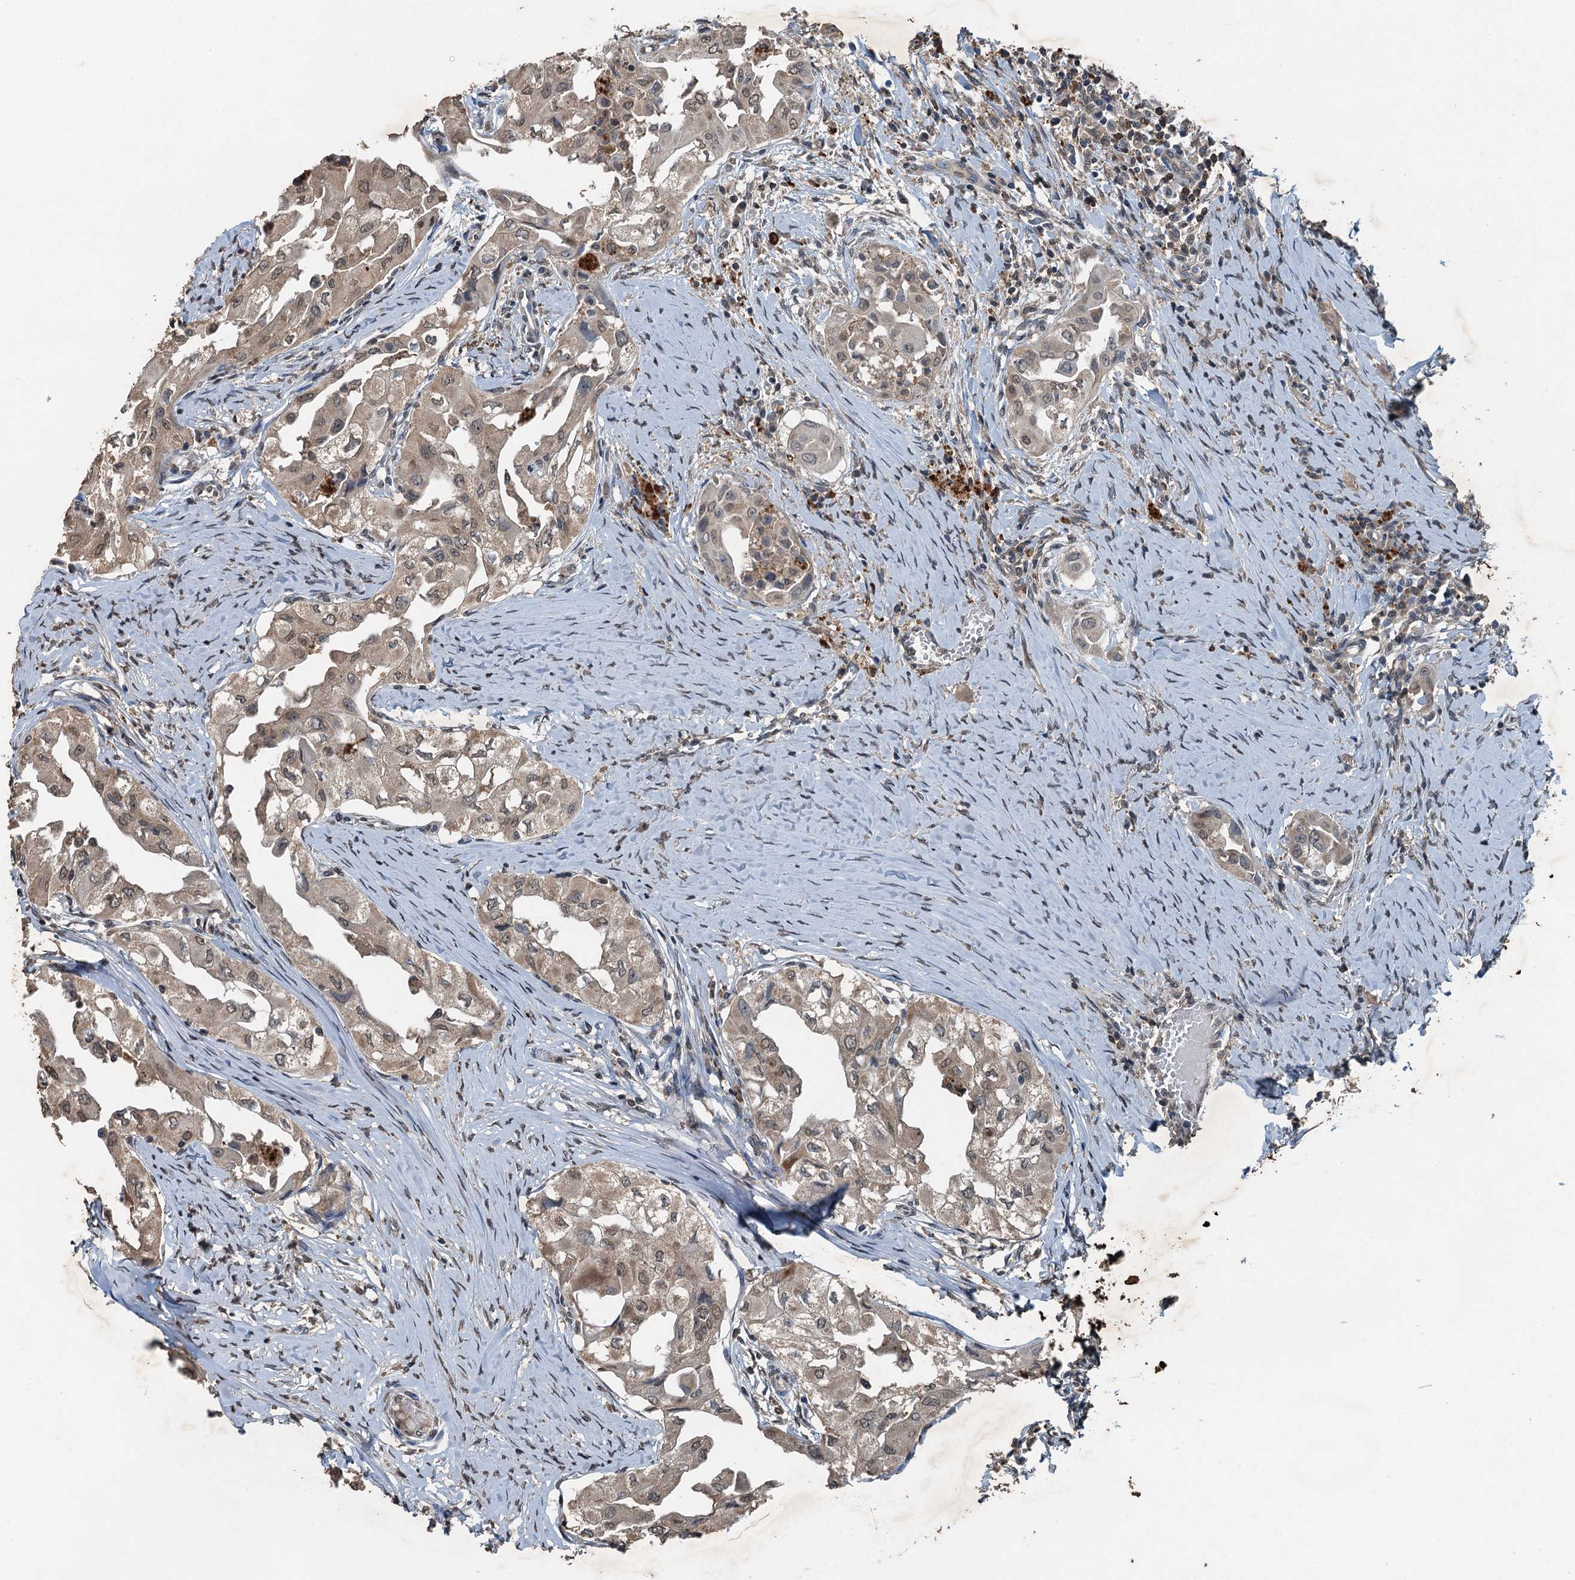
{"staining": {"intensity": "weak", "quantity": "25%-75%", "location": "cytoplasmic/membranous"}, "tissue": "thyroid cancer", "cell_type": "Tumor cells", "image_type": "cancer", "snomed": [{"axis": "morphology", "description": "Papillary adenocarcinoma, NOS"}, {"axis": "topography", "description": "Thyroid gland"}], "caption": "Human papillary adenocarcinoma (thyroid) stained with a brown dye shows weak cytoplasmic/membranous positive staining in about 25%-75% of tumor cells.", "gene": "TCTN1", "patient": {"sex": "female", "age": 59}}